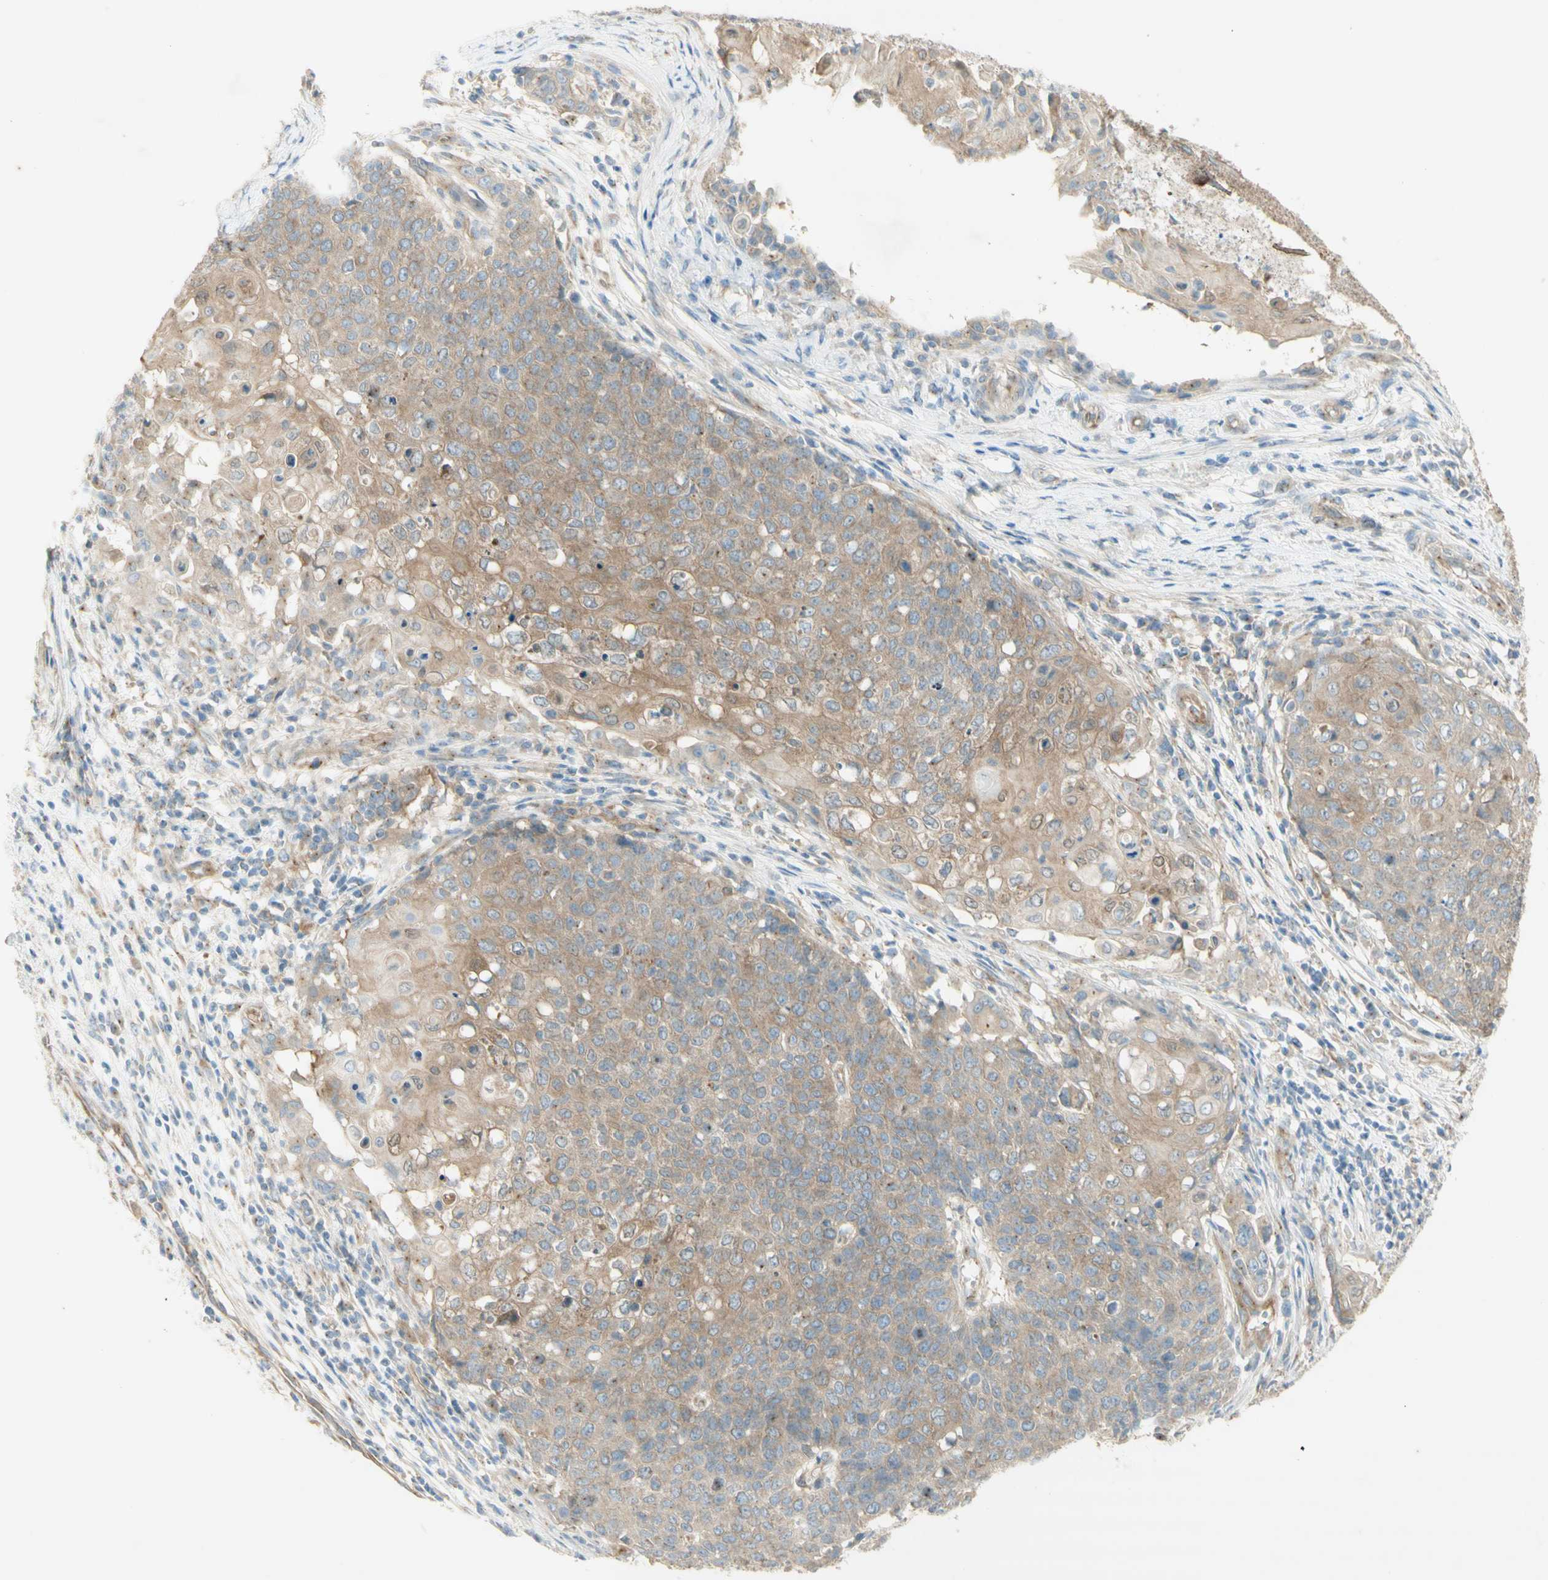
{"staining": {"intensity": "moderate", "quantity": "<25%", "location": "cytoplasmic/membranous"}, "tissue": "cervical cancer", "cell_type": "Tumor cells", "image_type": "cancer", "snomed": [{"axis": "morphology", "description": "Squamous cell carcinoma, NOS"}, {"axis": "topography", "description": "Cervix"}], "caption": "Approximately <25% of tumor cells in cervical cancer display moderate cytoplasmic/membranous protein expression as visualized by brown immunohistochemical staining.", "gene": "DYNC1H1", "patient": {"sex": "female", "age": 39}}